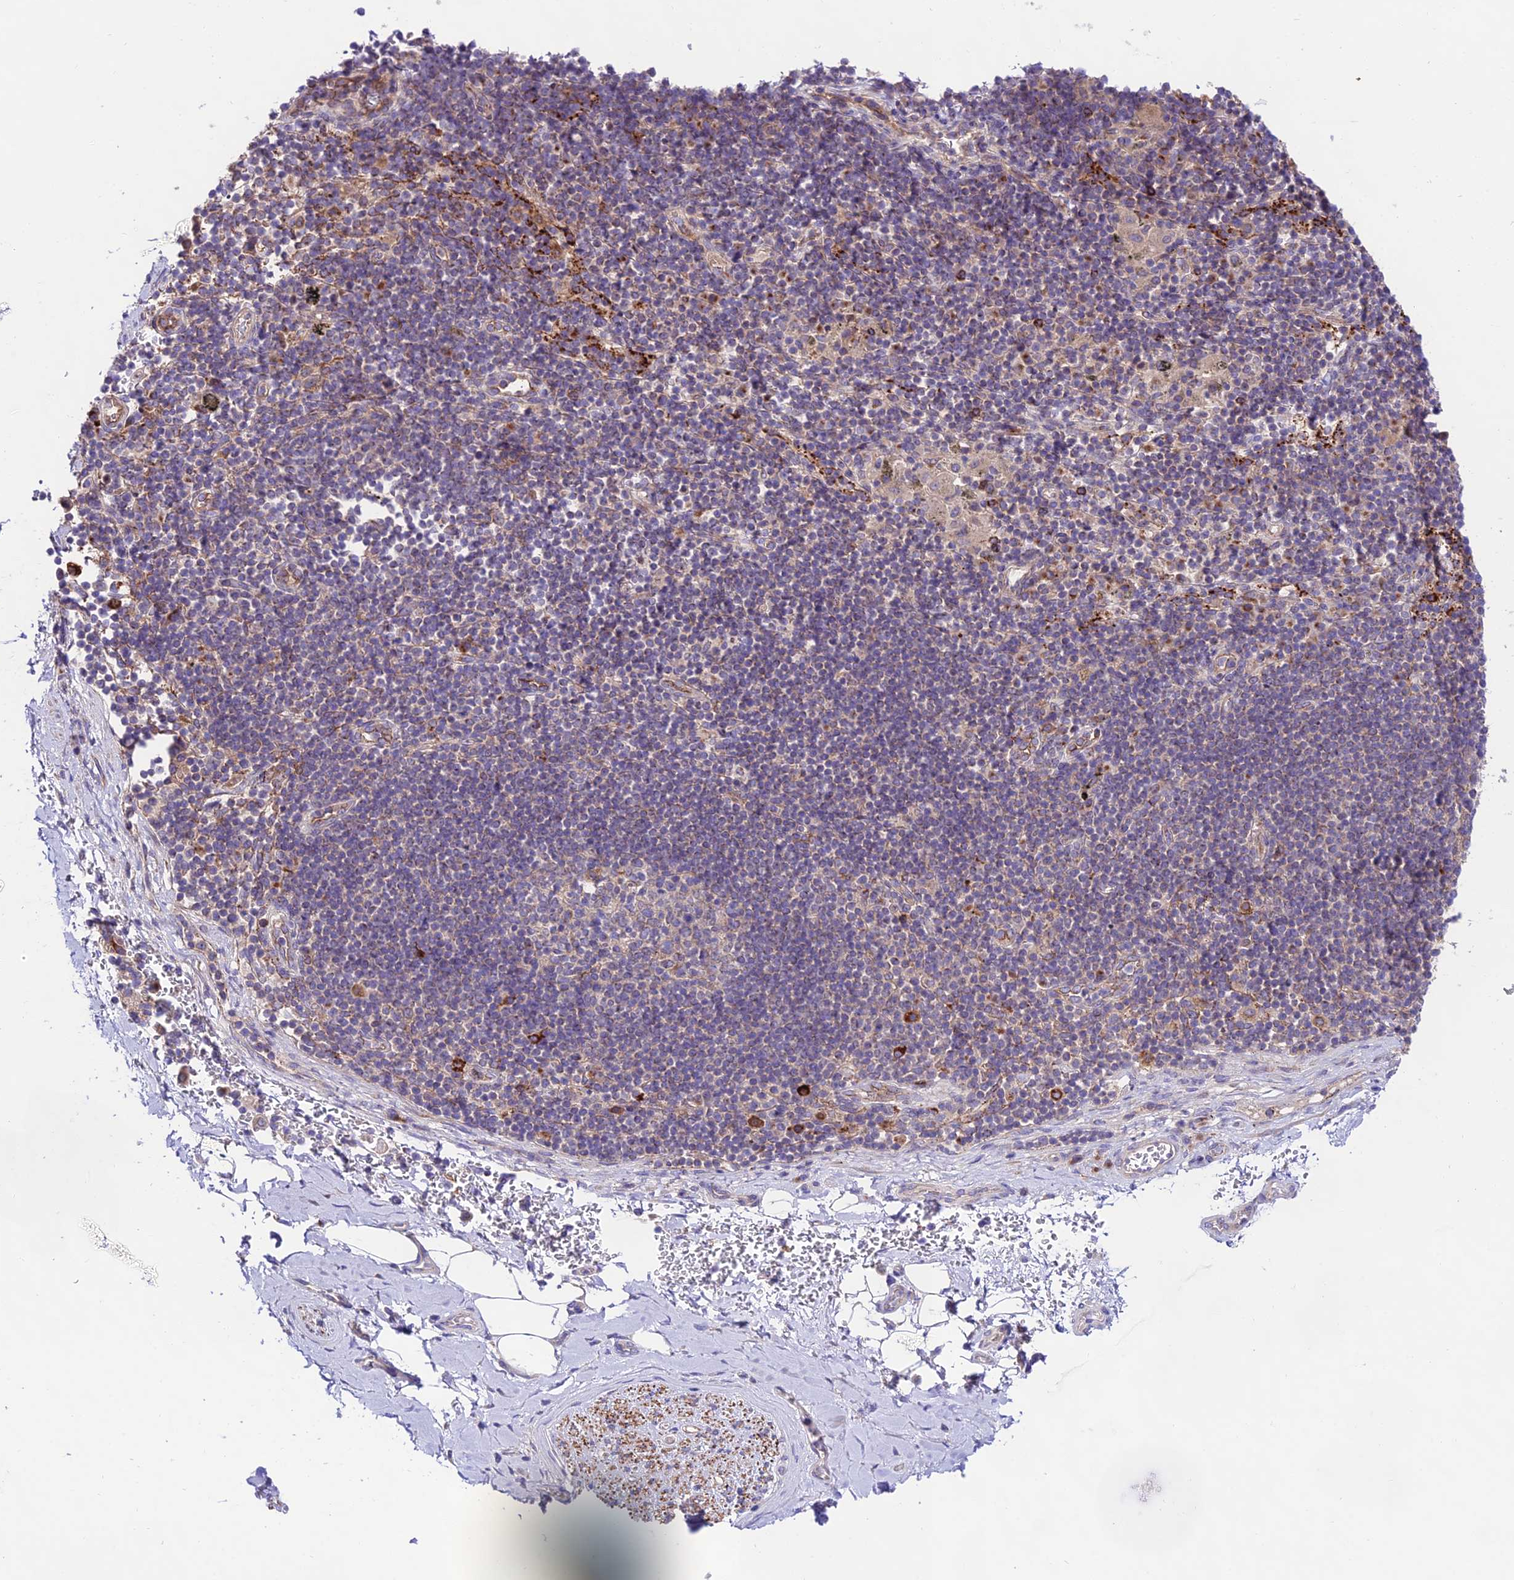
{"staining": {"intensity": "negative", "quantity": "none", "location": "none"}, "tissue": "adipose tissue", "cell_type": "Adipocytes", "image_type": "normal", "snomed": [{"axis": "morphology", "description": "Normal tissue, NOS"}, {"axis": "topography", "description": "Lymph node"}, {"axis": "topography", "description": "Cartilage tissue"}, {"axis": "topography", "description": "Bronchus"}], "caption": "Immunohistochemistry (IHC) image of unremarkable adipose tissue stained for a protein (brown), which reveals no positivity in adipocytes.", "gene": "LACTB2", "patient": {"sex": "male", "age": 63}}